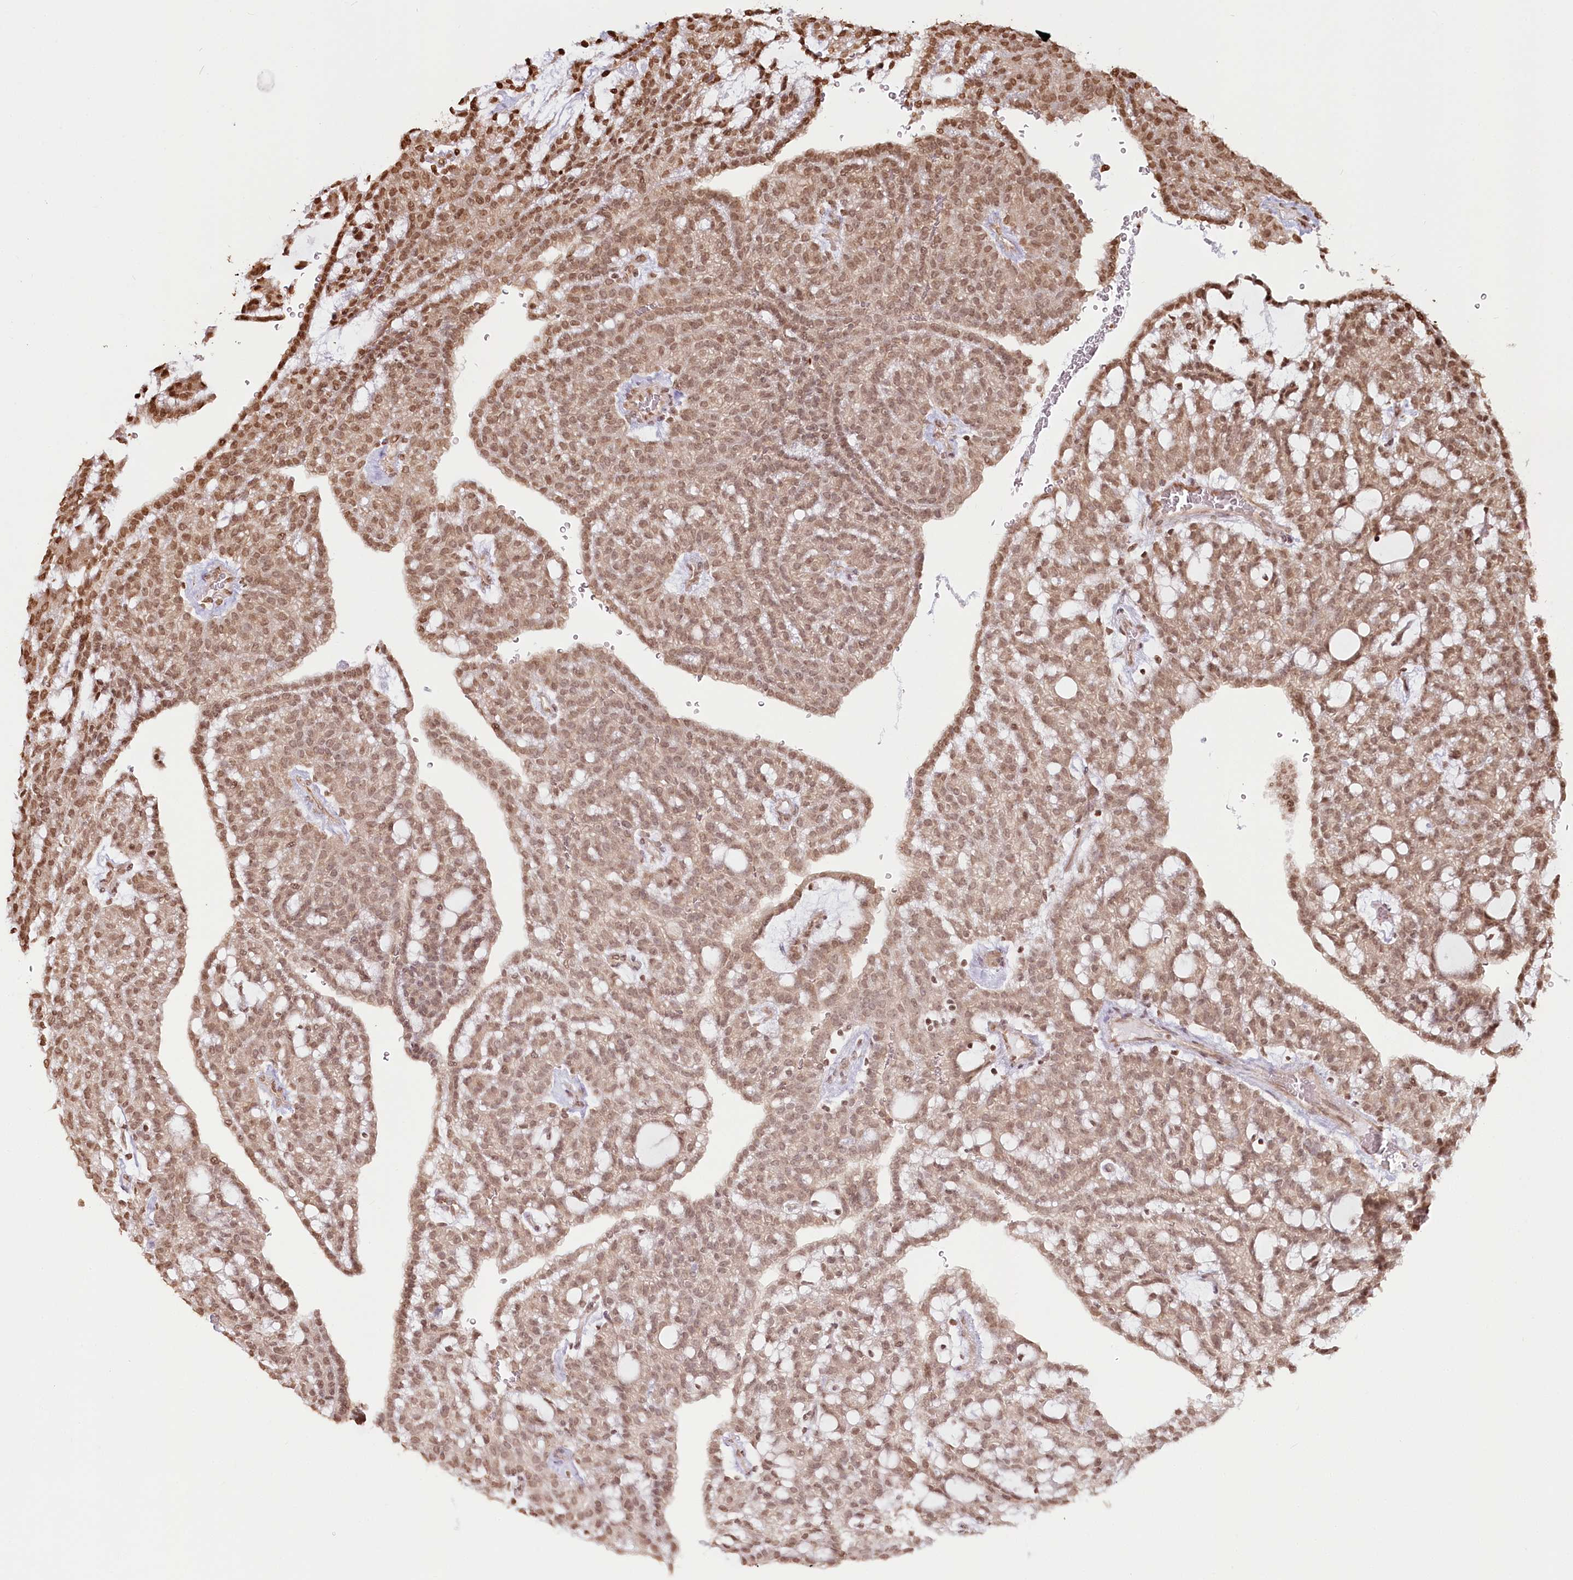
{"staining": {"intensity": "moderate", "quantity": ">75%", "location": "nuclear"}, "tissue": "renal cancer", "cell_type": "Tumor cells", "image_type": "cancer", "snomed": [{"axis": "morphology", "description": "Adenocarcinoma, NOS"}, {"axis": "topography", "description": "Kidney"}], "caption": "Human renal cancer (adenocarcinoma) stained with a brown dye displays moderate nuclear positive staining in about >75% of tumor cells.", "gene": "FAM13A", "patient": {"sex": "male", "age": 63}}